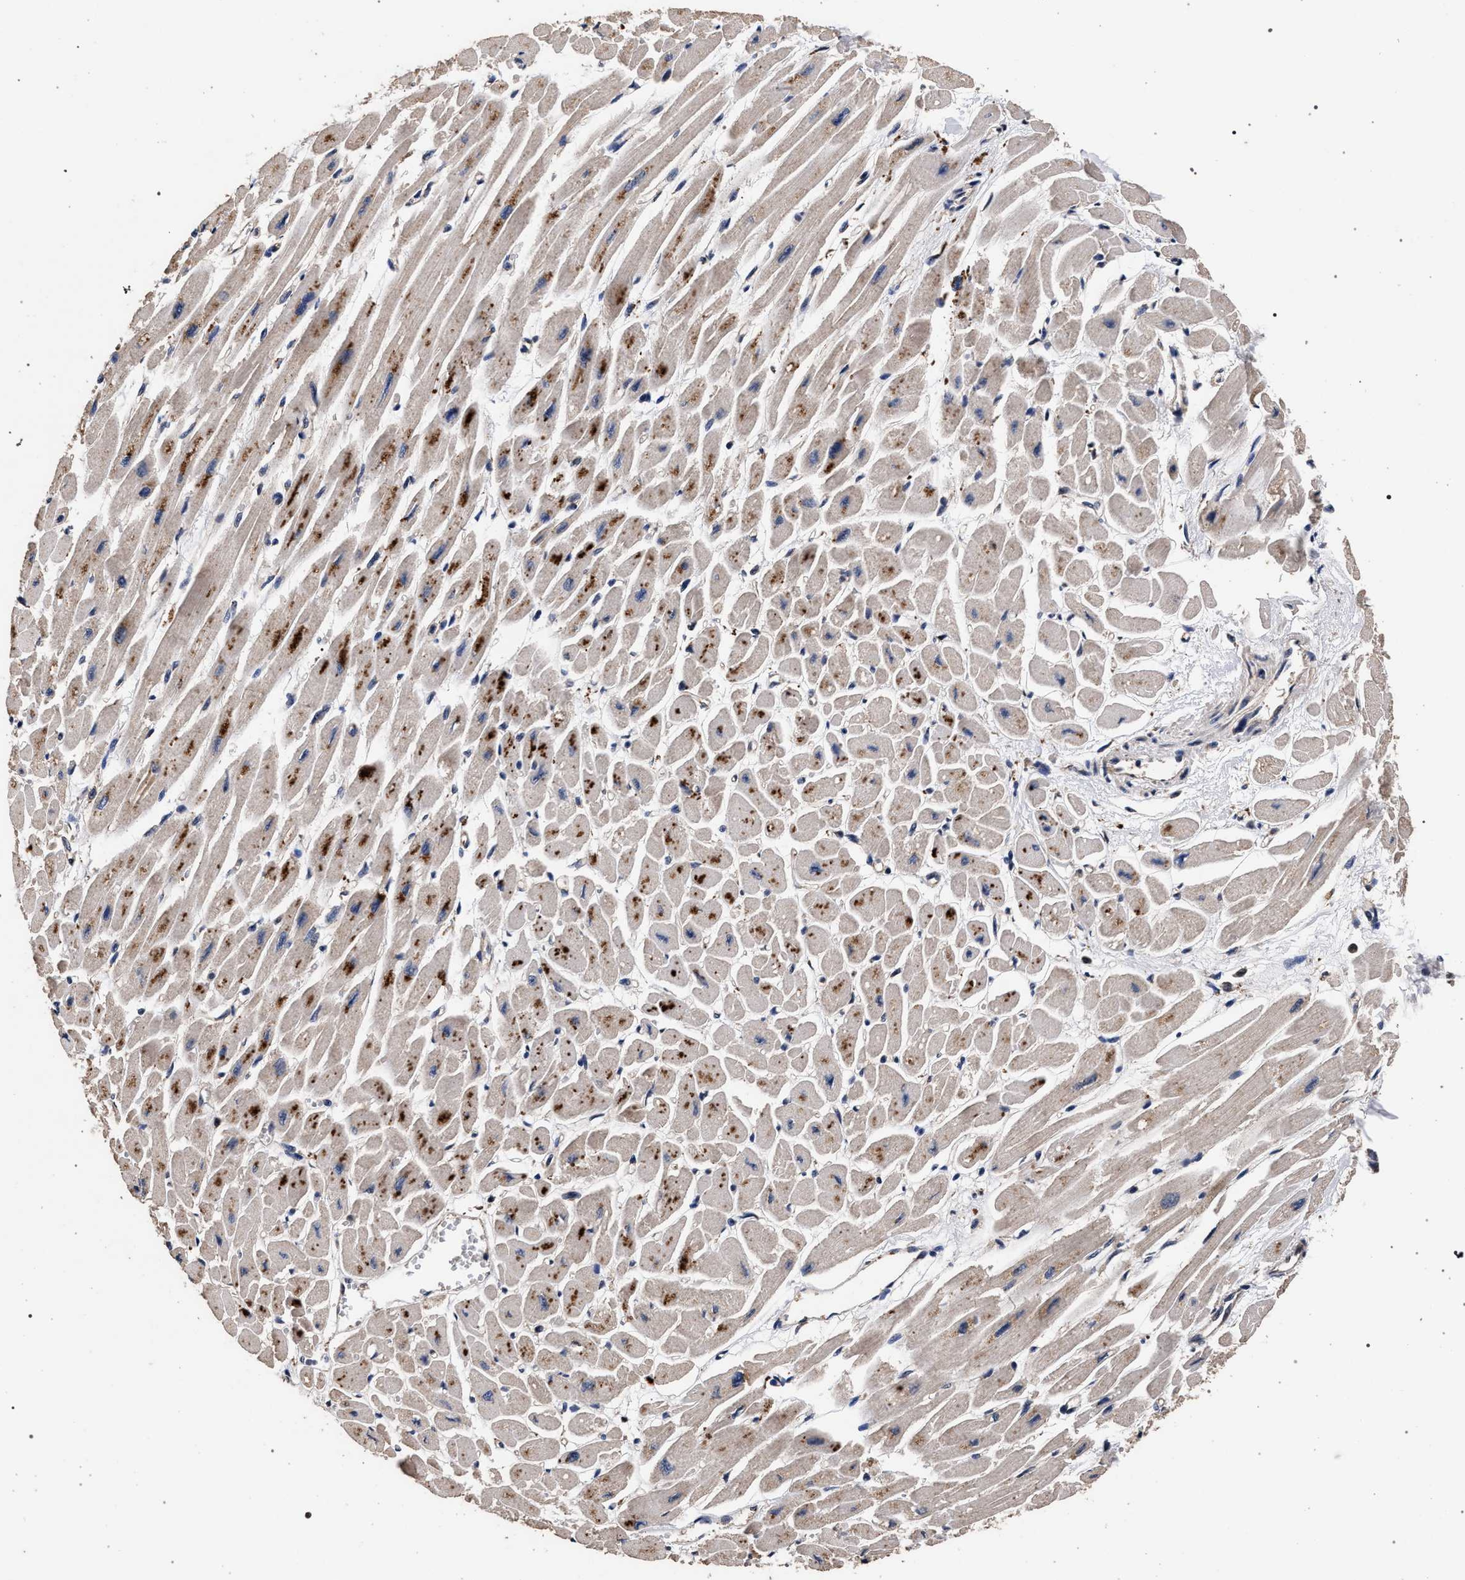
{"staining": {"intensity": "moderate", "quantity": ">75%", "location": "cytoplasmic/membranous"}, "tissue": "heart muscle", "cell_type": "Cardiomyocytes", "image_type": "normal", "snomed": [{"axis": "morphology", "description": "Normal tissue, NOS"}, {"axis": "topography", "description": "Heart"}], "caption": "IHC micrograph of benign human heart muscle stained for a protein (brown), which reveals medium levels of moderate cytoplasmic/membranous positivity in approximately >75% of cardiomyocytes.", "gene": "ACOX1", "patient": {"sex": "female", "age": 54}}